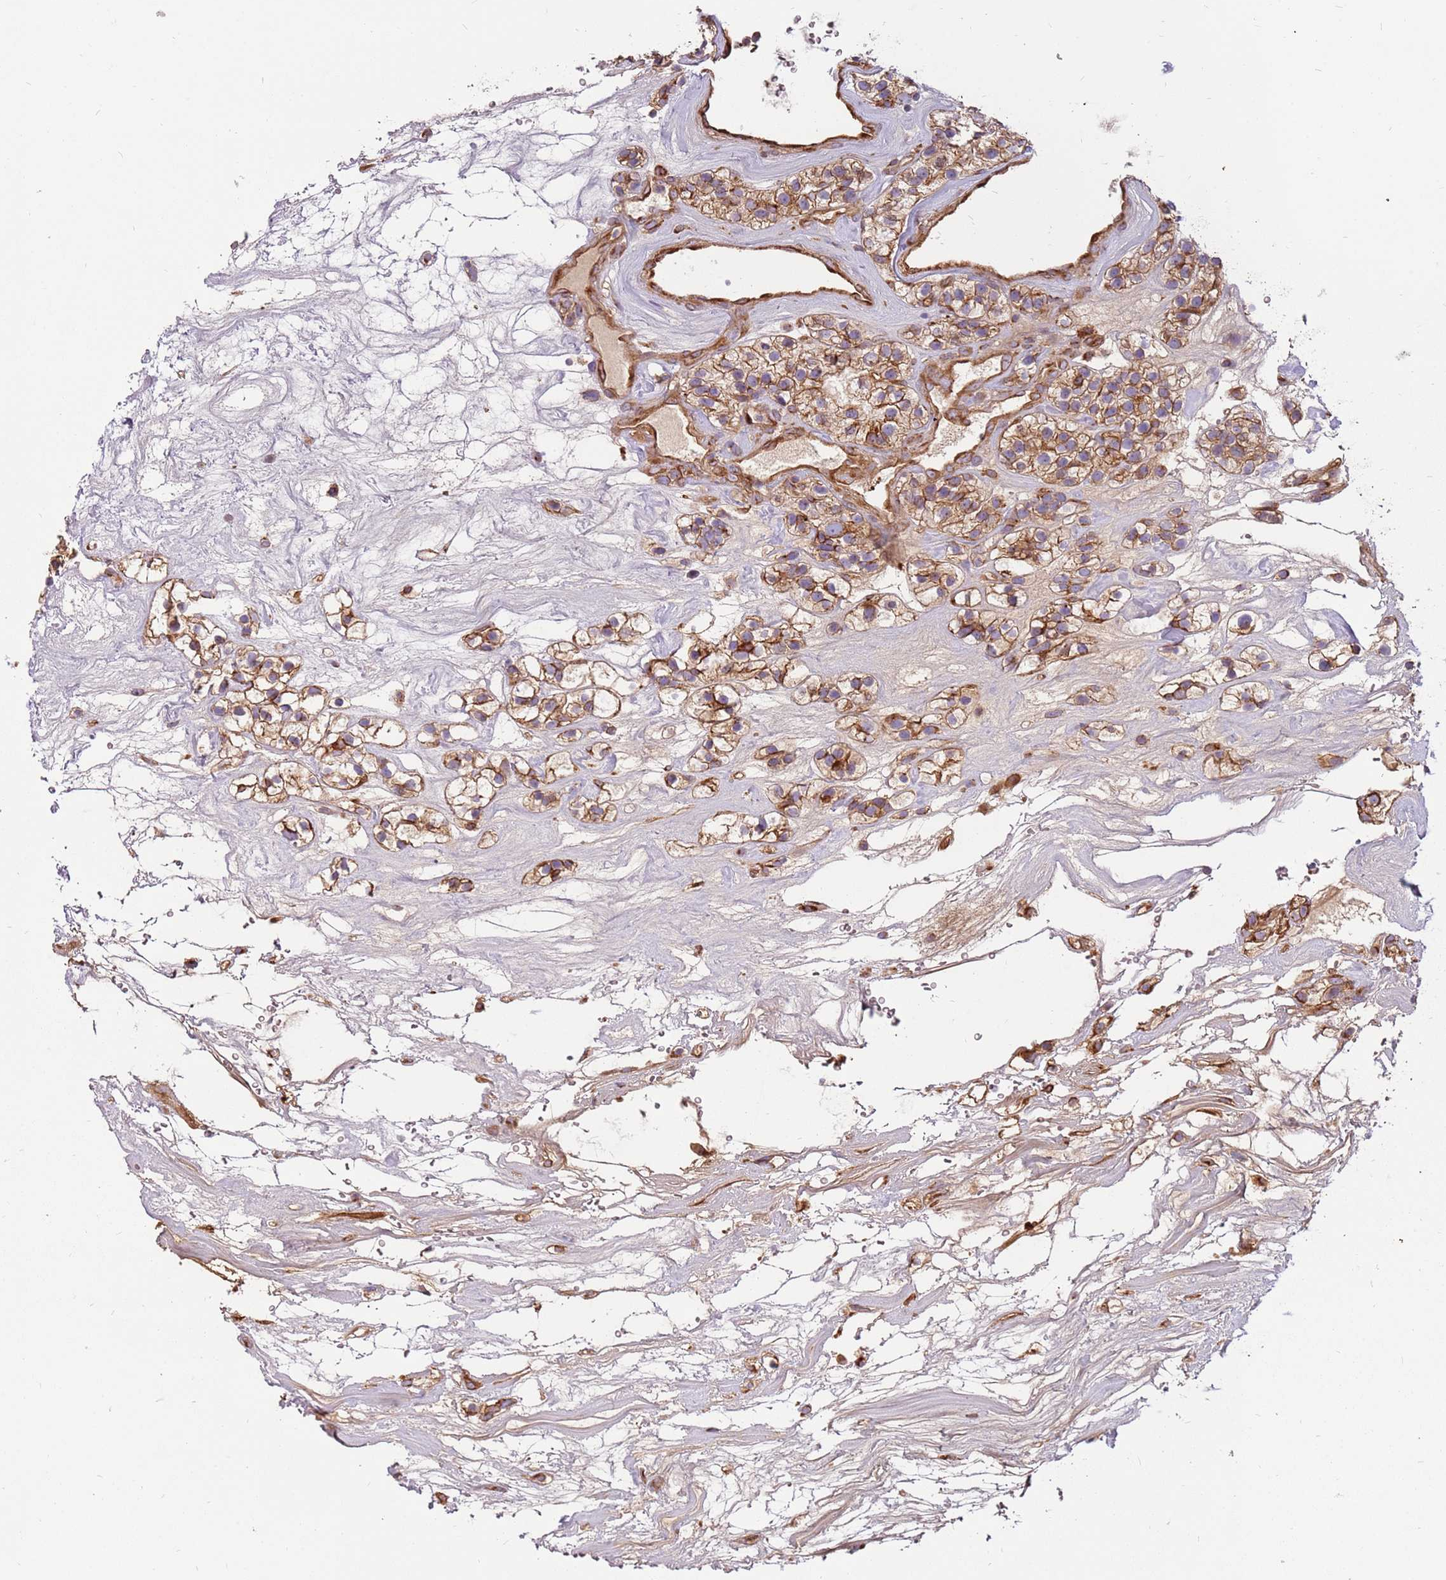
{"staining": {"intensity": "moderate", "quantity": "25%-75%", "location": "cytoplasmic/membranous"}, "tissue": "renal cancer", "cell_type": "Tumor cells", "image_type": "cancer", "snomed": [{"axis": "morphology", "description": "Adenocarcinoma, NOS"}, {"axis": "topography", "description": "Kidney"}], "caption": "Renal adenocarcinoma stained for a protein (brown) shows moderate cytoplasmic/membranous positive expression in about 25%-75% of tumor cells.", "gene": "EMC1", "patient": {"sex": "female", "age": 57}}